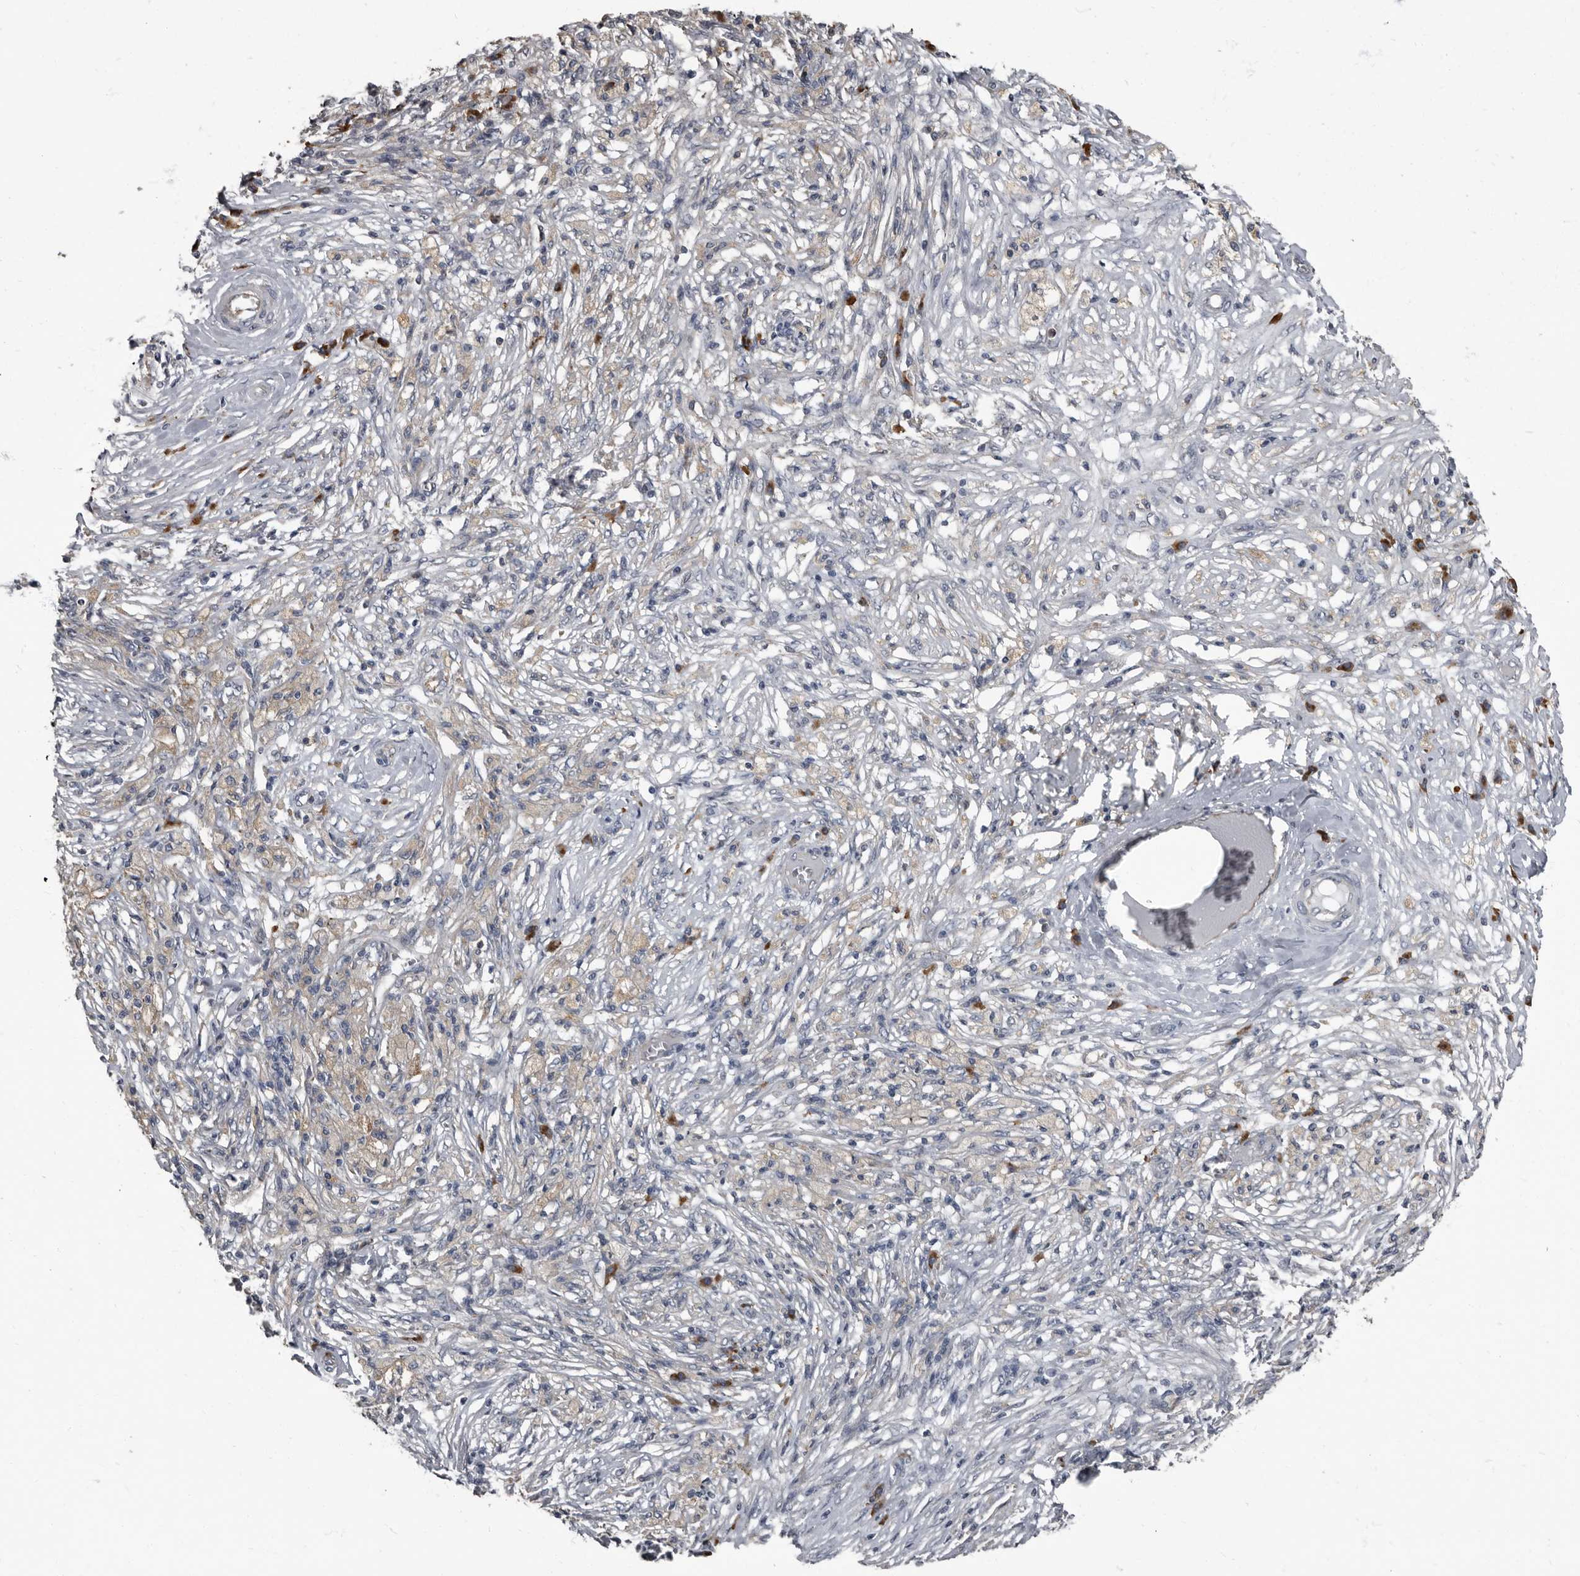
{"staining": {"intensity": "strong", "quantity": "25%-75%", "location": "cytoplasmic/membranous"}, "tissue": "ovarian cancer", "cell_type": "Tumor cells", "image_type": "cancer", "snomed": [{"axis": "morphology", "description": "Carcinoma, endometroid"}, {"axis": "topography", "description": "Ovary"}], "caption": "IHC (DAB (3,3'-diaminobenzidine)) staining of human ovarian endometroid carcinoma exhibits strong cytoplasmic/membranous protein staining in approximately 25%-75% of tumor cells.", "gene": "TPD52L1", "patient": {"sex": "female", "age": 42}}